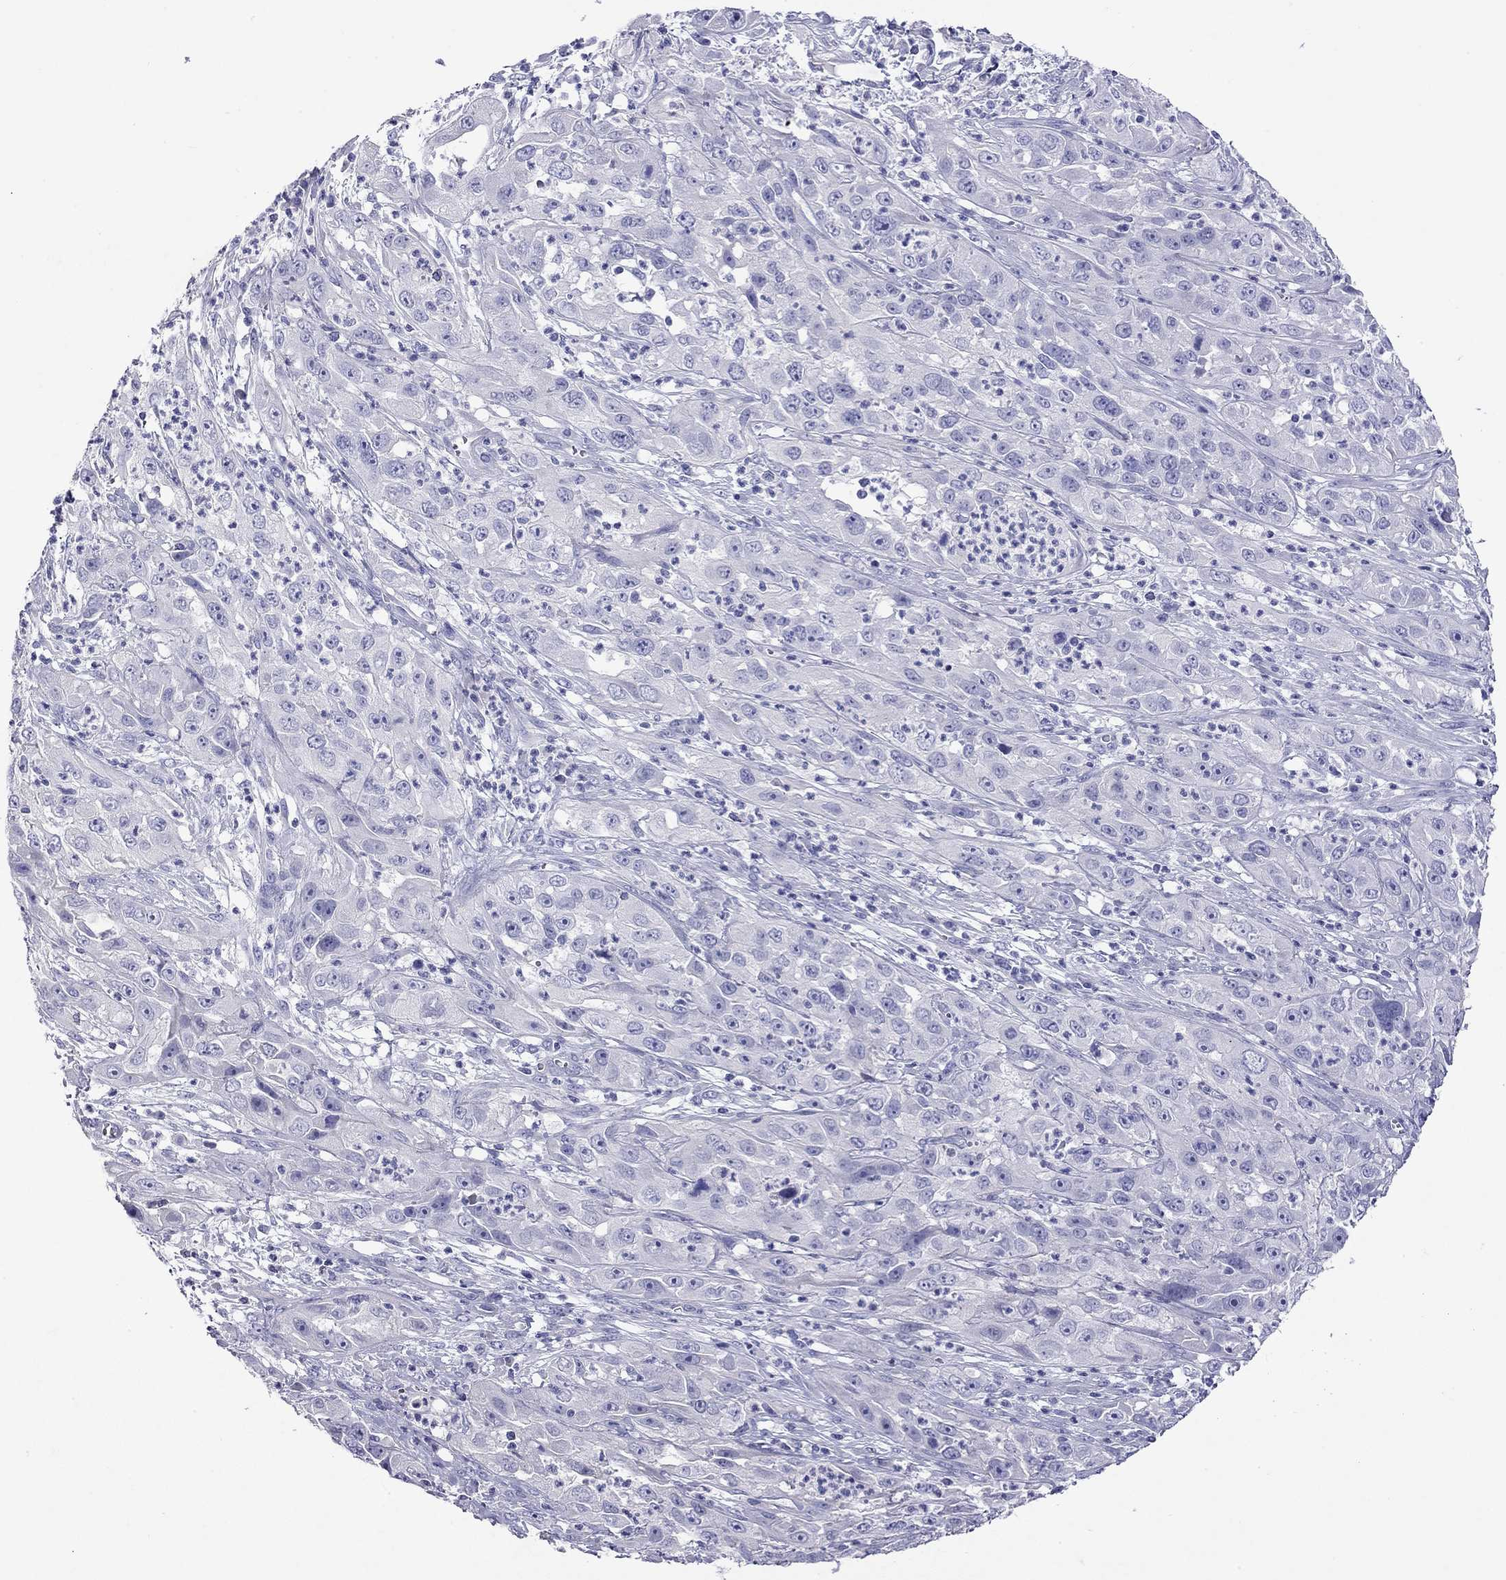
{"staining": {"intensity": "negative", "quantity": "none", "location": "none"}, "tissue": "cervical cancer", "cell_type": "Tumor cells", "image_type": "cancer", "snomed": [{"axis": "morphology", "description": "Squamous cell carcinoma, NOS"}, {"axis": "topography", "description": "Cervix"}], "caption": "This is an immunohistochemistry (IHC) micrograph of cervical cancer. There is no staining in tumor cells.", "gene": "GNAT3", "patient": {"sex": "female", "age": 32}}